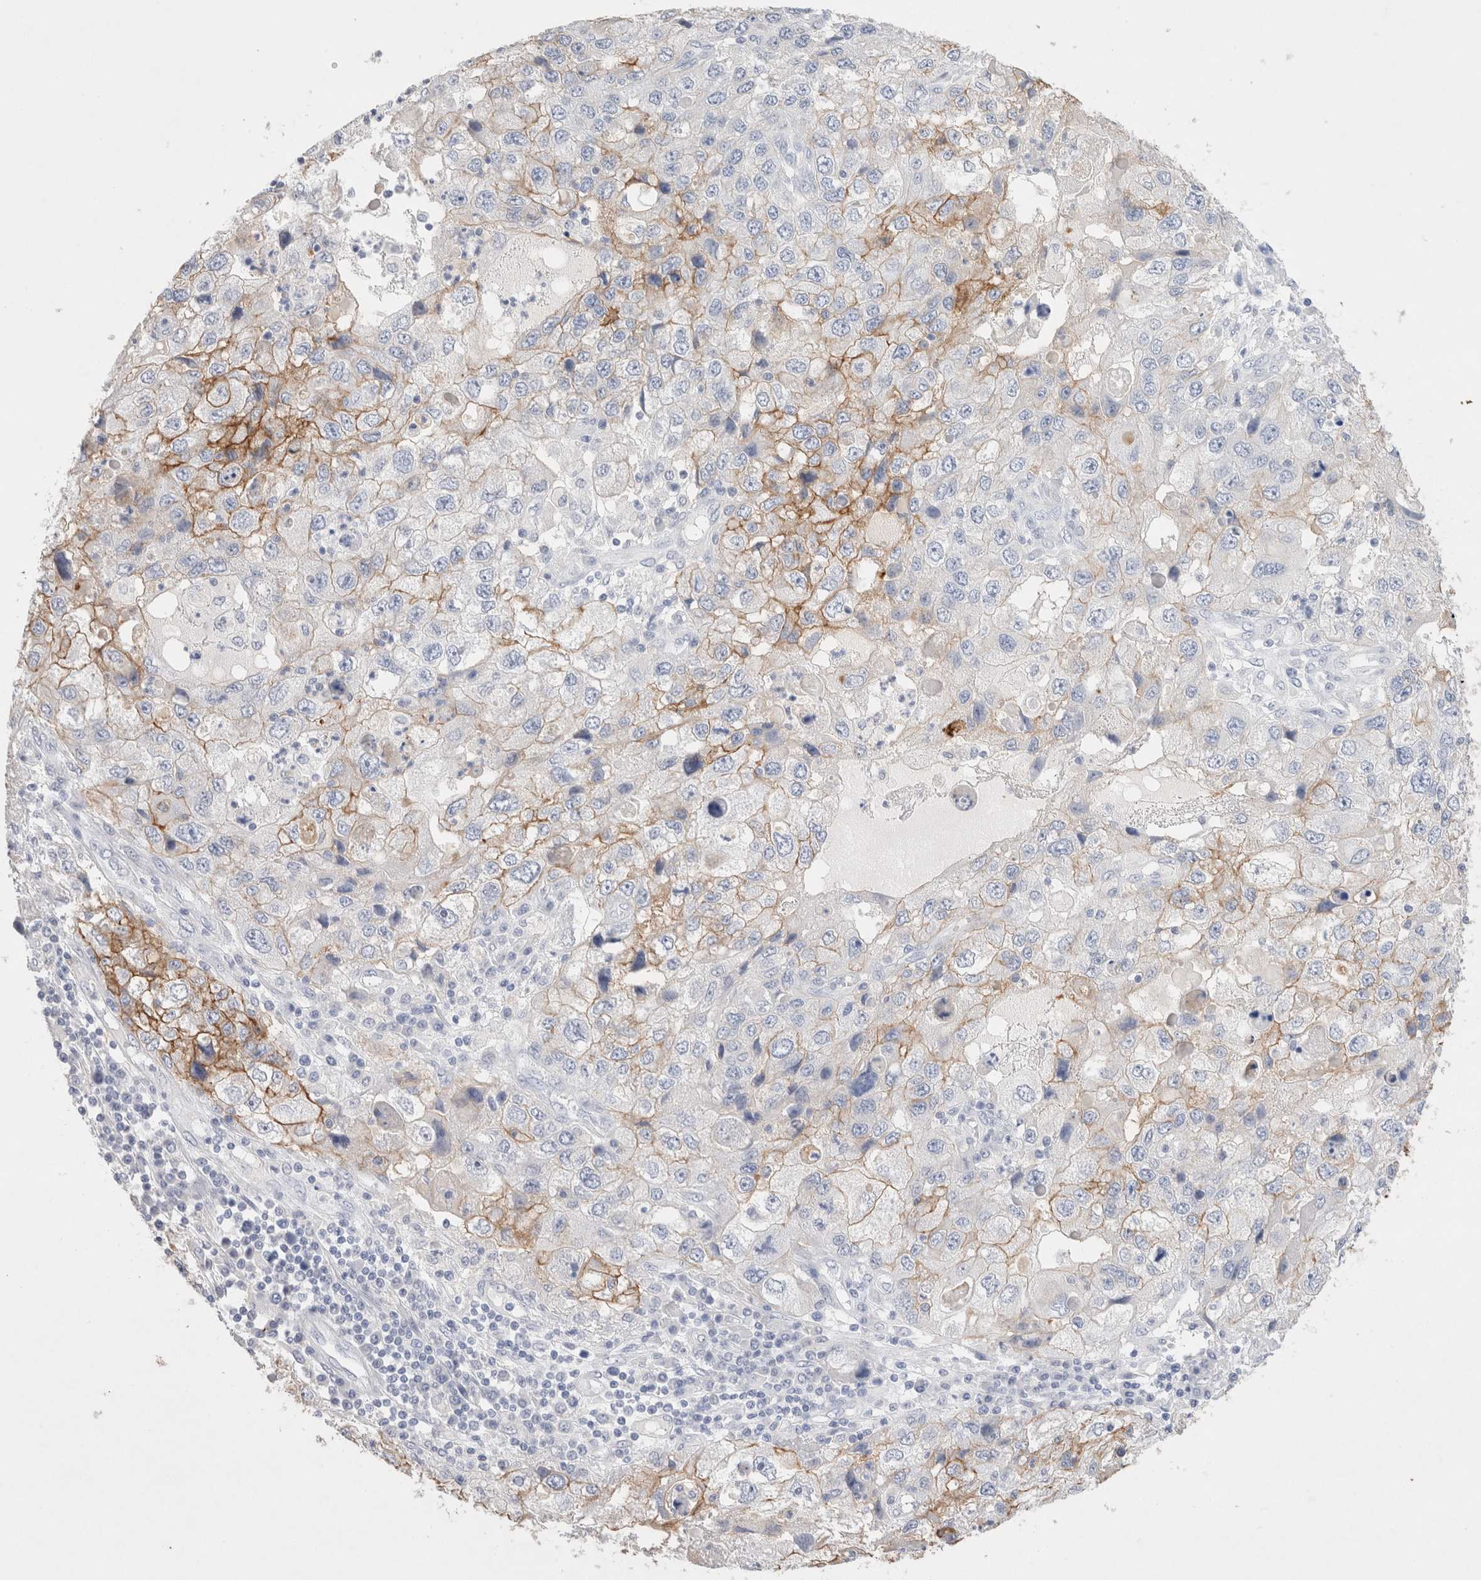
{"staining": {"intensity": "moderate", "quantity": "25%-75%", "location": "cytoplasmic/membranous"}, "tissue": "endometrial cancer", "cell_type": "Tumor cells", "image_type": "cancer", "snomed": [{"axis": "morphology", "description": "Adenocarcinoma, NOS"}, {"axis": "topography", "description": "Endometrium"}], "caption": "The image displays immunohistochemical staining of endometrial cancer (adenocarcinoma). There is moderate cytoplasmic/membranous staining is seen in approximately 25%-75% of tumor cells.", "gene": "EPCAM", "patient": {"sex": "female", "age": 49}}